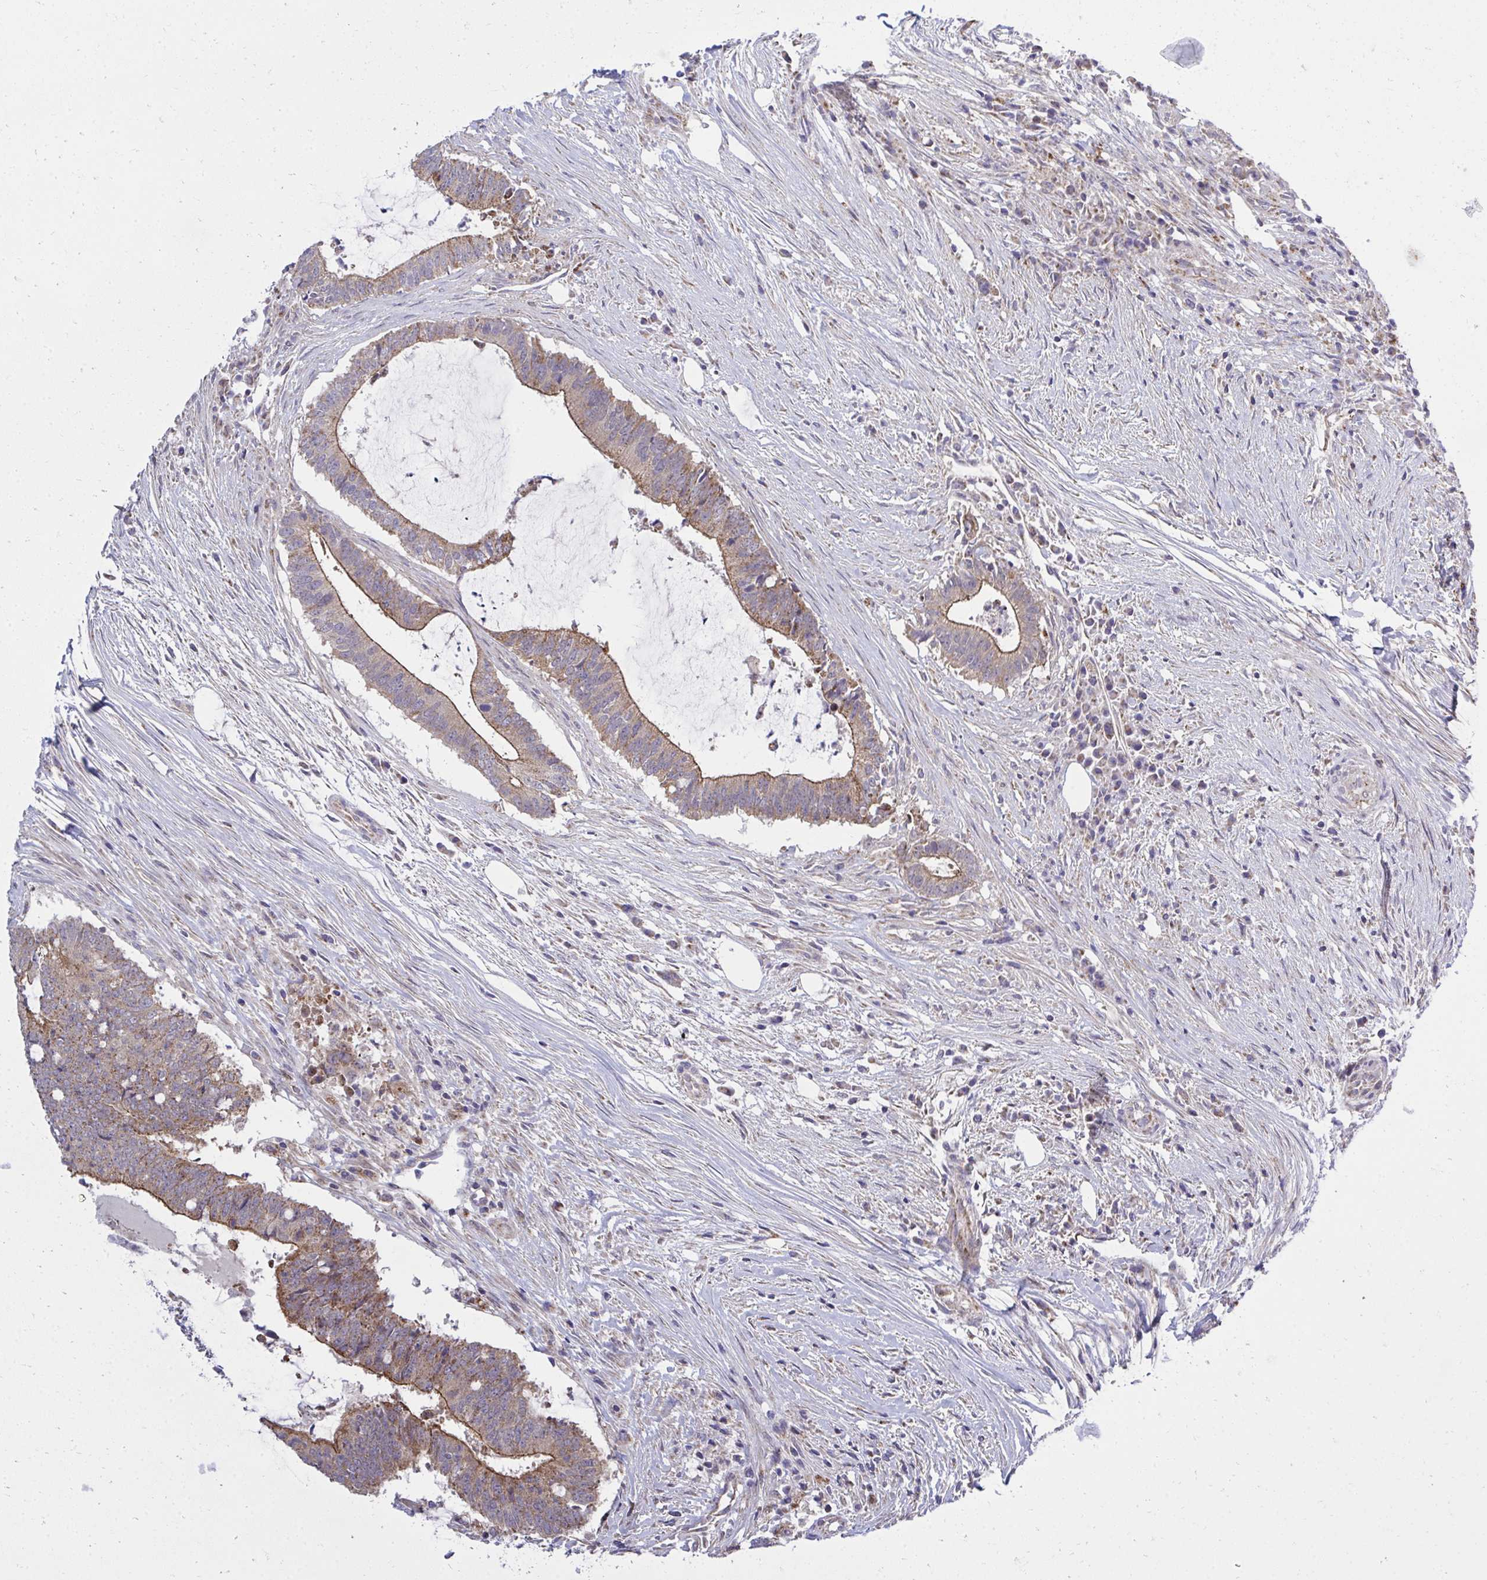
{"staining": {"intensity": "moderate", "quantity": ">75%", "location": "cytoplasmic/membranous"}, "tissue": "colorectal cancer", "cell_type": "Tumor cells", "image_type": "cancer", "snomed": [{"axis": "morphology", "description": "Adenocarcinoma, NOS"}, {"axis": "topography", "description": "Colon"}], "caption": "Immunohistochemical staining of human colorectal adenocarcinoma demonstrates medium levels of moderate cytoplasmic/membranous expression in about >75% of tumor cells.", "gene": "XAF1", "patient": {"sex": "female", "age": 43}}